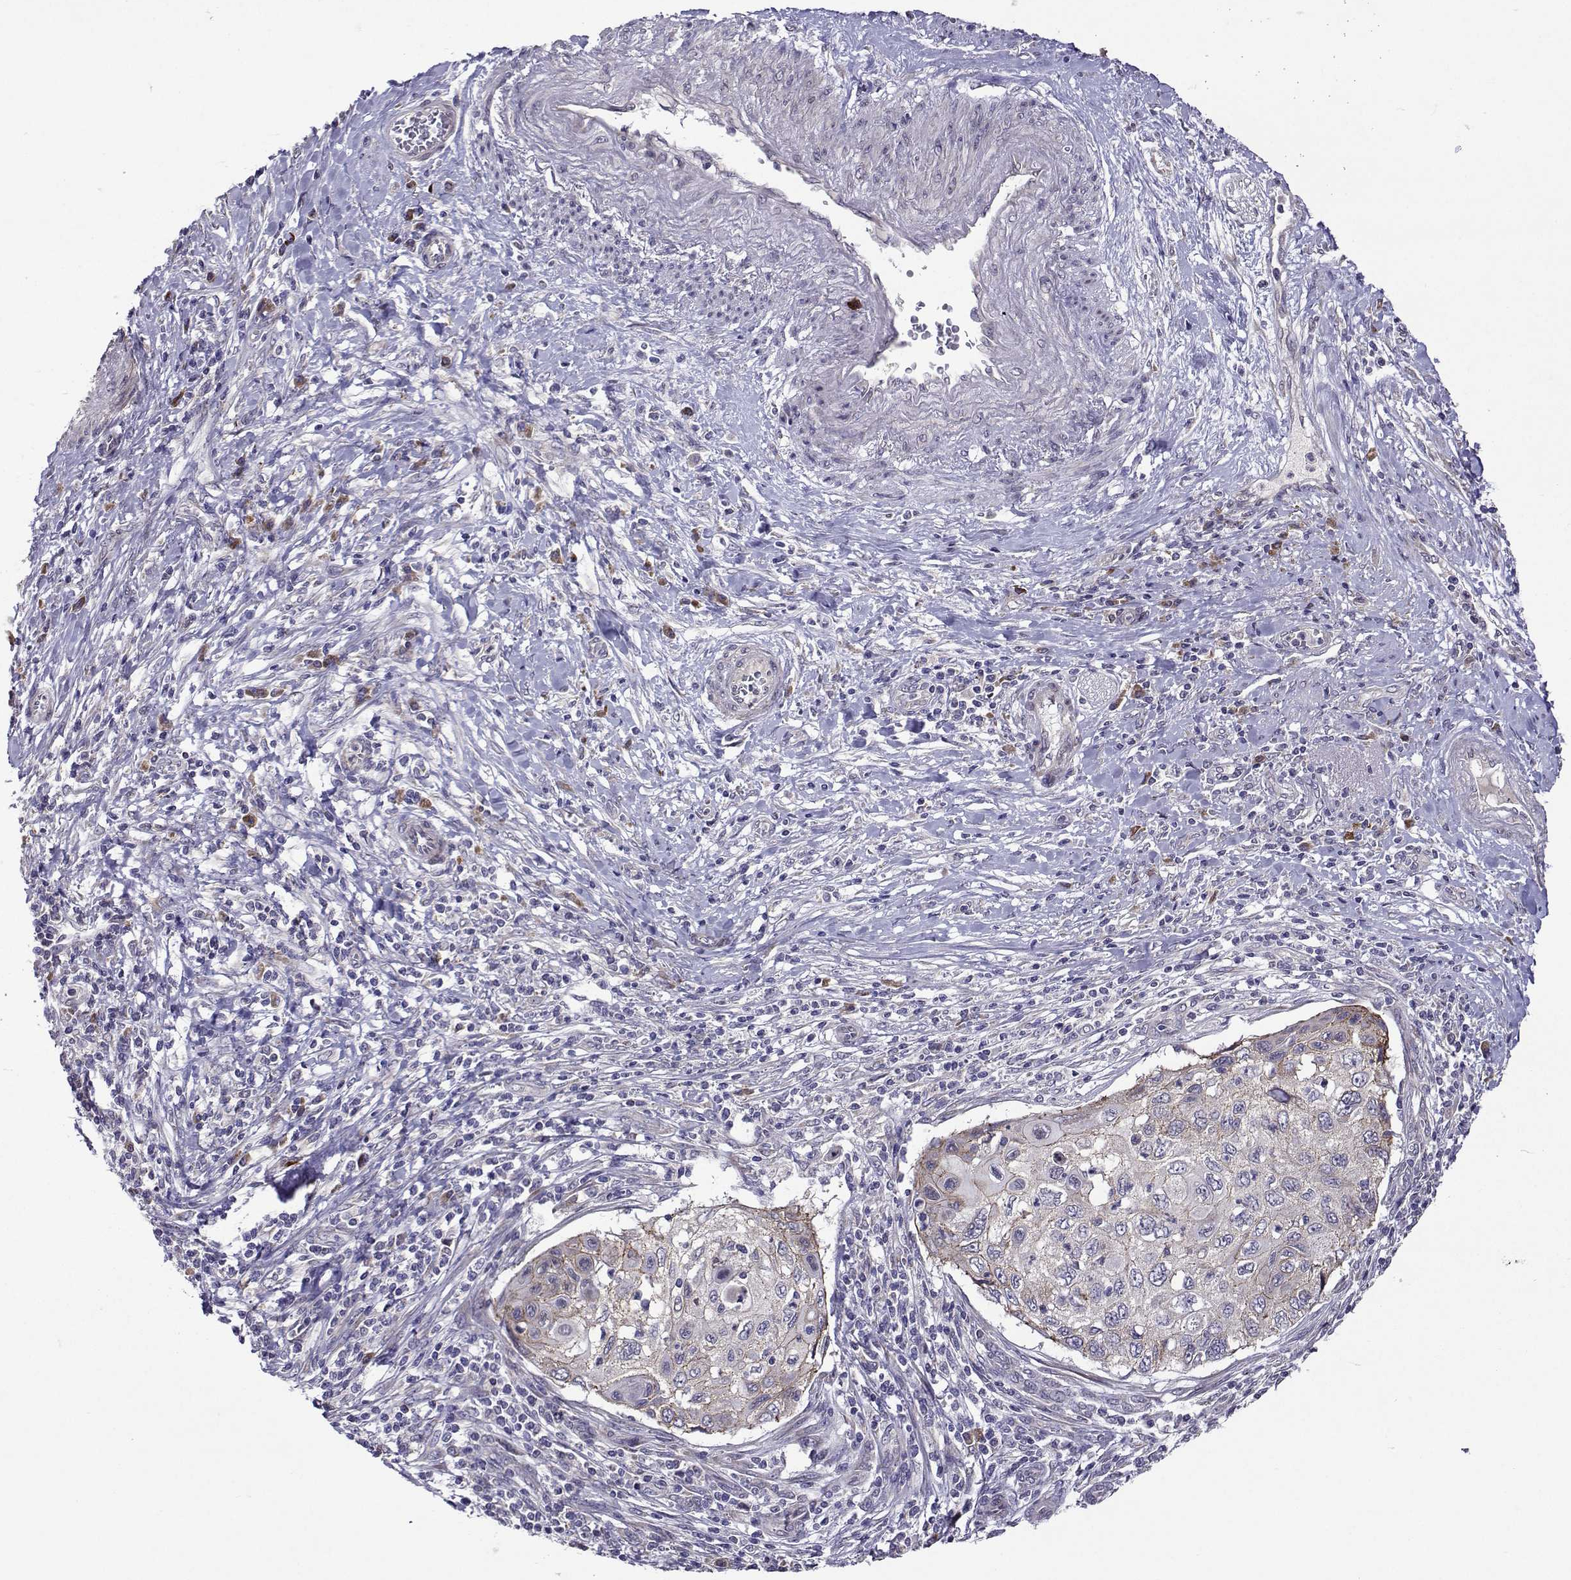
{"staining": {"intensity": "negative", "quantity": "none", "location": "none"}, "tissue": "cervical cancer", "cell_type": "Tumor cells", "image_type": "cancer", "snomed": [{"axis": "morphology", "description": "Squamous cell carcinoma, NOS"}, {"axis": "topography", "description": "Cervix"}], "caption": "DAB (3,3'-diaminobenzidine) immunohistochemical staining of human cervical cancer reveals no significant positivity in tumor cells.", "gene": "TARBP2", "patient": {"sex": "female", "age": 70}}